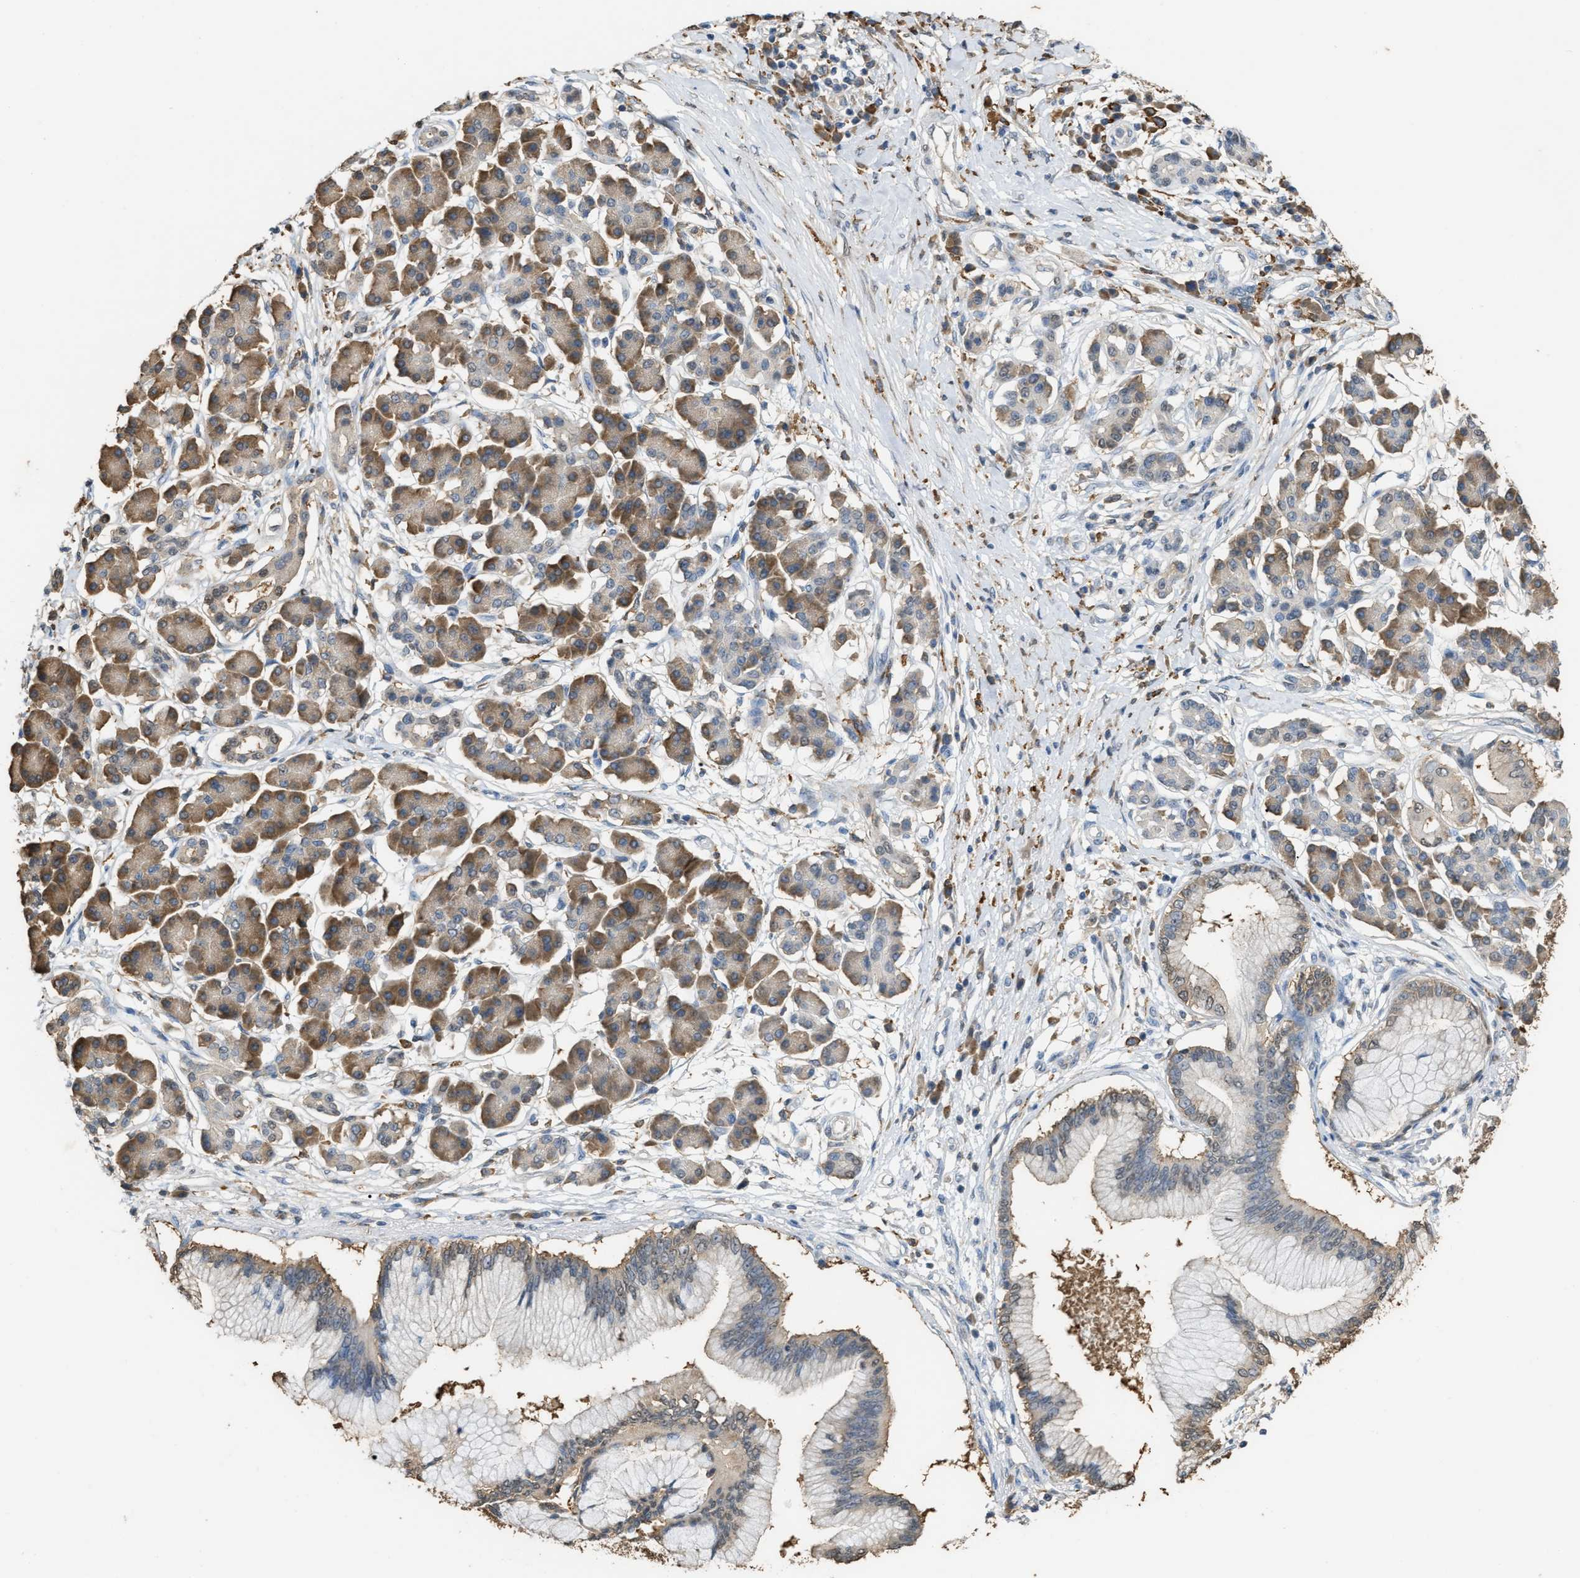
{"staining": {"intensity": "weak", "quantity": ">75%", "location": "cytoplasmic/membranous"}, "tissue": "pancreatic cancer", "cell_type": "Tumor cells", "image_type": "cancer", "snomed": [{"axis": "morphology", "description": "Adenocarcinoma, NOS"}, {"axis": "topography", "description": "Pancreas"}], "caption": "Immunohistochemistry micrograph of human pancreatic cancer (adenocarcinoma) stained for a protein (brown), which displays low levels of weak cytoplasmic/membranous staining in approximately >75% of tumor cells.", "gene": "GCN1", "patient": {"sex": "male", "age": 77}}